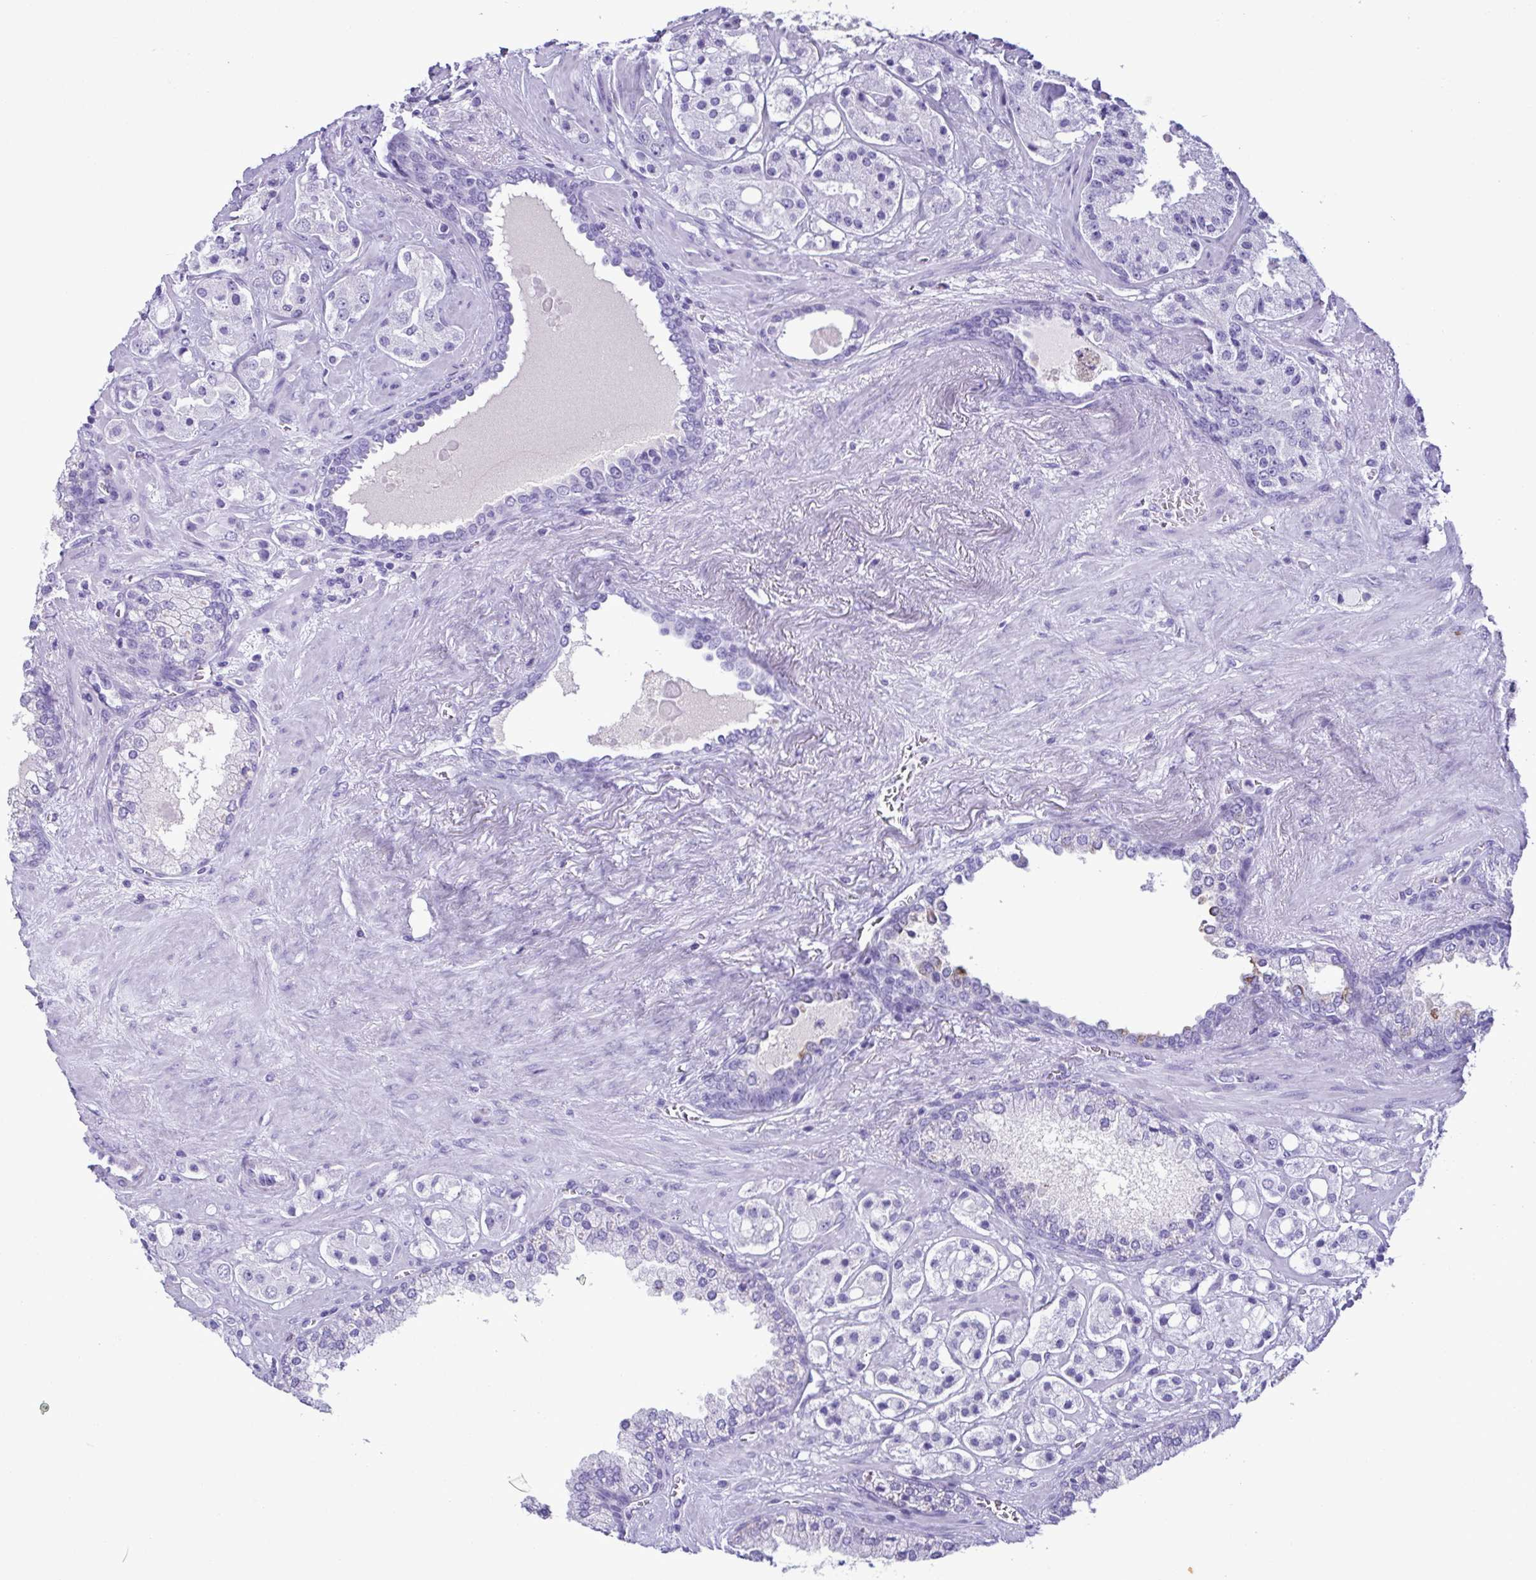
{"staining": {"intensity": "negative", "quantity": "none", "location": "none"}, "tissue": "prostate cancer", "cell_type": "Tumor cells", "image_type": "cancer", "snomed": [{"axis": "morphology", "description": "Adenocarcinoma, High grade"}, {"axis": "topography", "description": "Prostate"}], "caption": "Prostate adenocarcinoma (high-grade) was stained to show a protein in brown. There is no significant positivity in tumor cells.", "gene": "LTF", "patient": {"sex": "male", "age": 67}}